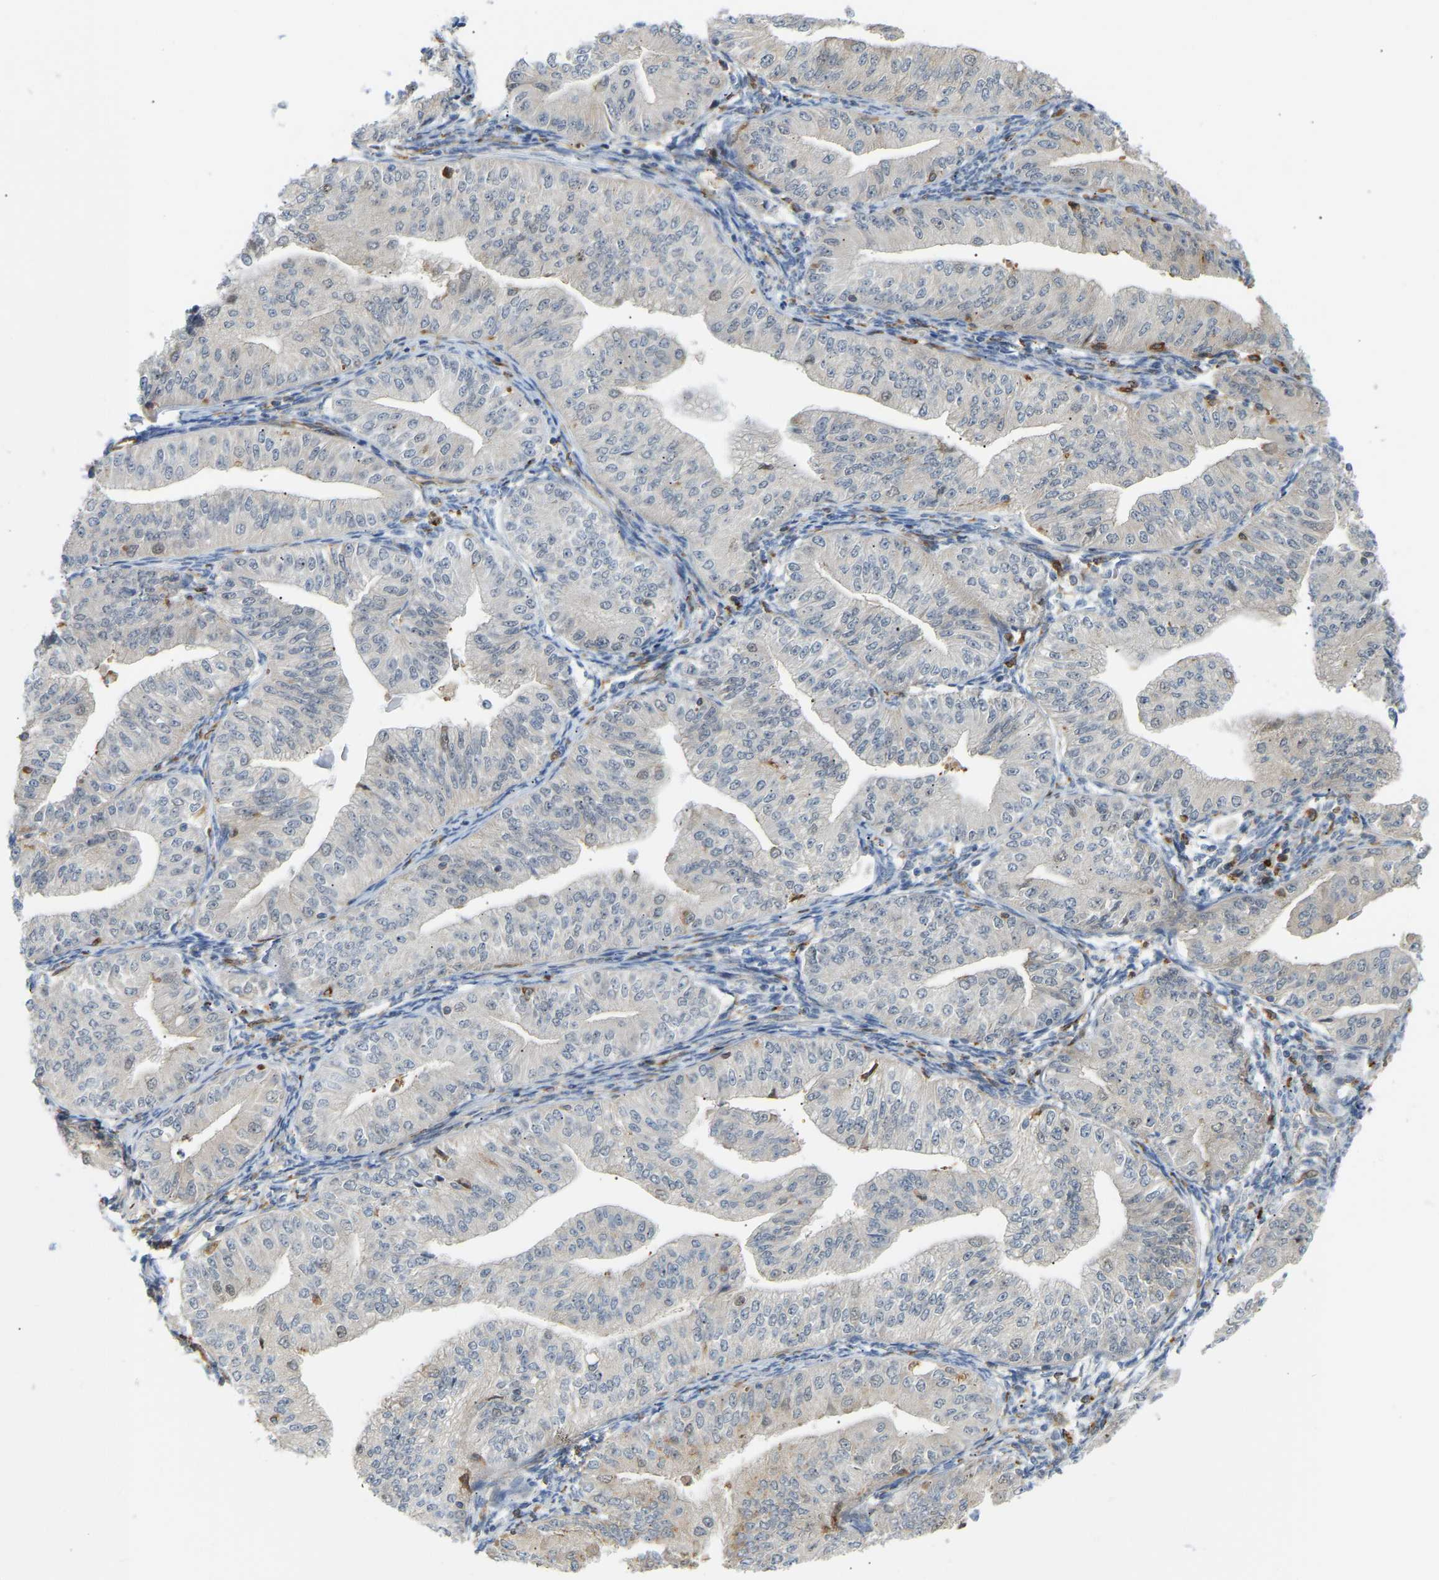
{"staining": {"intensity": "negative", "quantity": "none", "location": "none"}, "tissue": "endometrial cancer", "cell_type": "Tumor cells", "image_type": "cancer", "snomed": [{"axis": "morphology", "description": "Normal tissue, NOS"}, {"axis": "morphology", "description": "Adenocarcinoma, NOS"}, {"axis": "topography", "description": "Endometrium"}], "caption": "Image shows no significant protein staining in tumor cells of endometrial cancer (adenocarcinoma).", "gene": "PLCG2", "patient": {"sex": "female", "age": 53}}